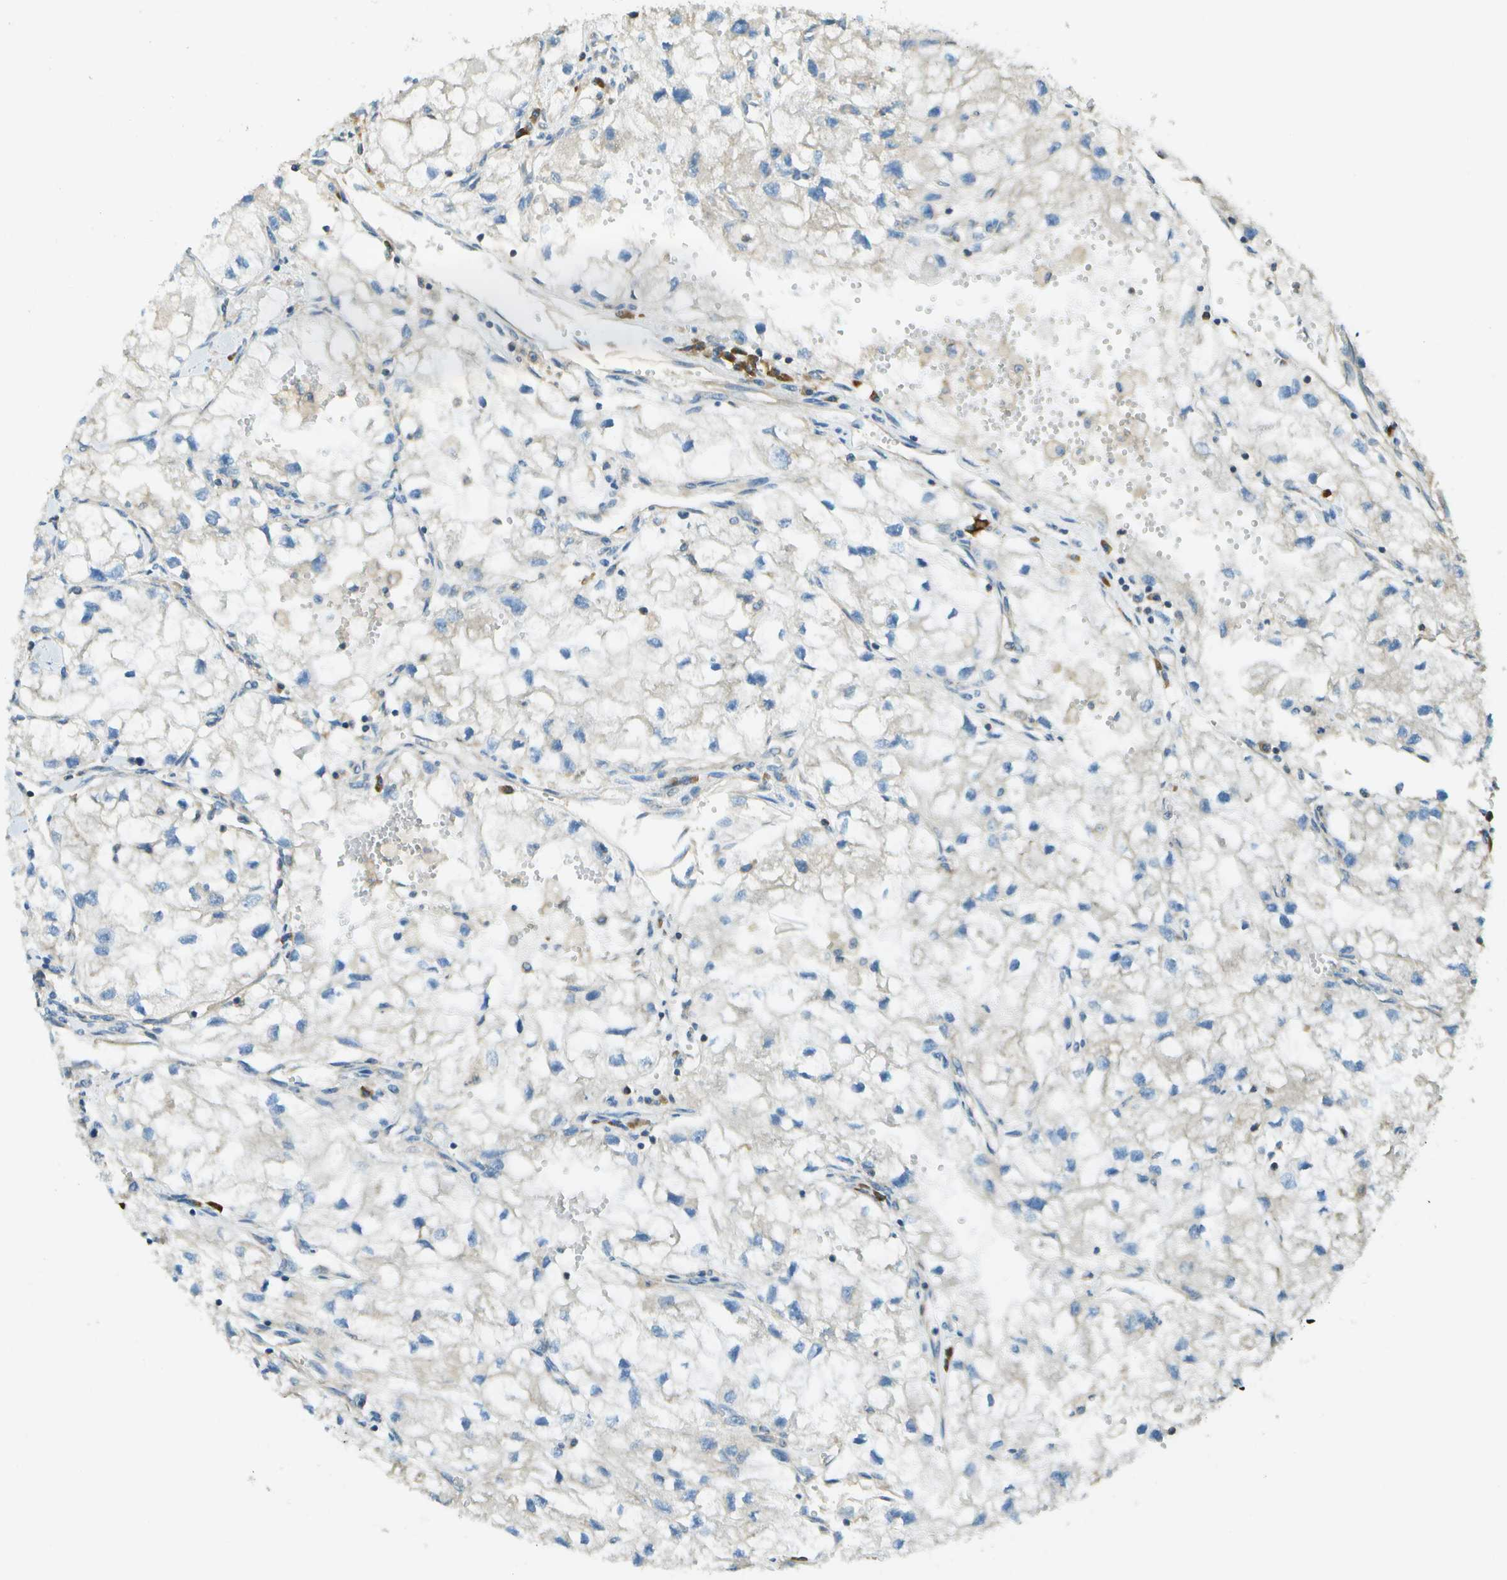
{"staining": {"intensity": "negative", "quantity": "none", "location": "none"}, "tissue": "renal cancer", "cell_type": "Tumor cells", "image_type": "cancer", "snomed": [{"axis": "morphology", "description": "Adenocarcinoma, NOS"}, {"axis": "topography", "description": "Kidney"}], "caption": "Tumor cells are negative for protein expression in human renal cancer (adenocarcinoma). The staining was performed using DAB to visualize the protein expression in brown, while the nuclei were stained in blue with hematoxylin (Magnification: 20x).", "gene": "DNAJB11", "patient": {"sex": "female", "age": 70}}